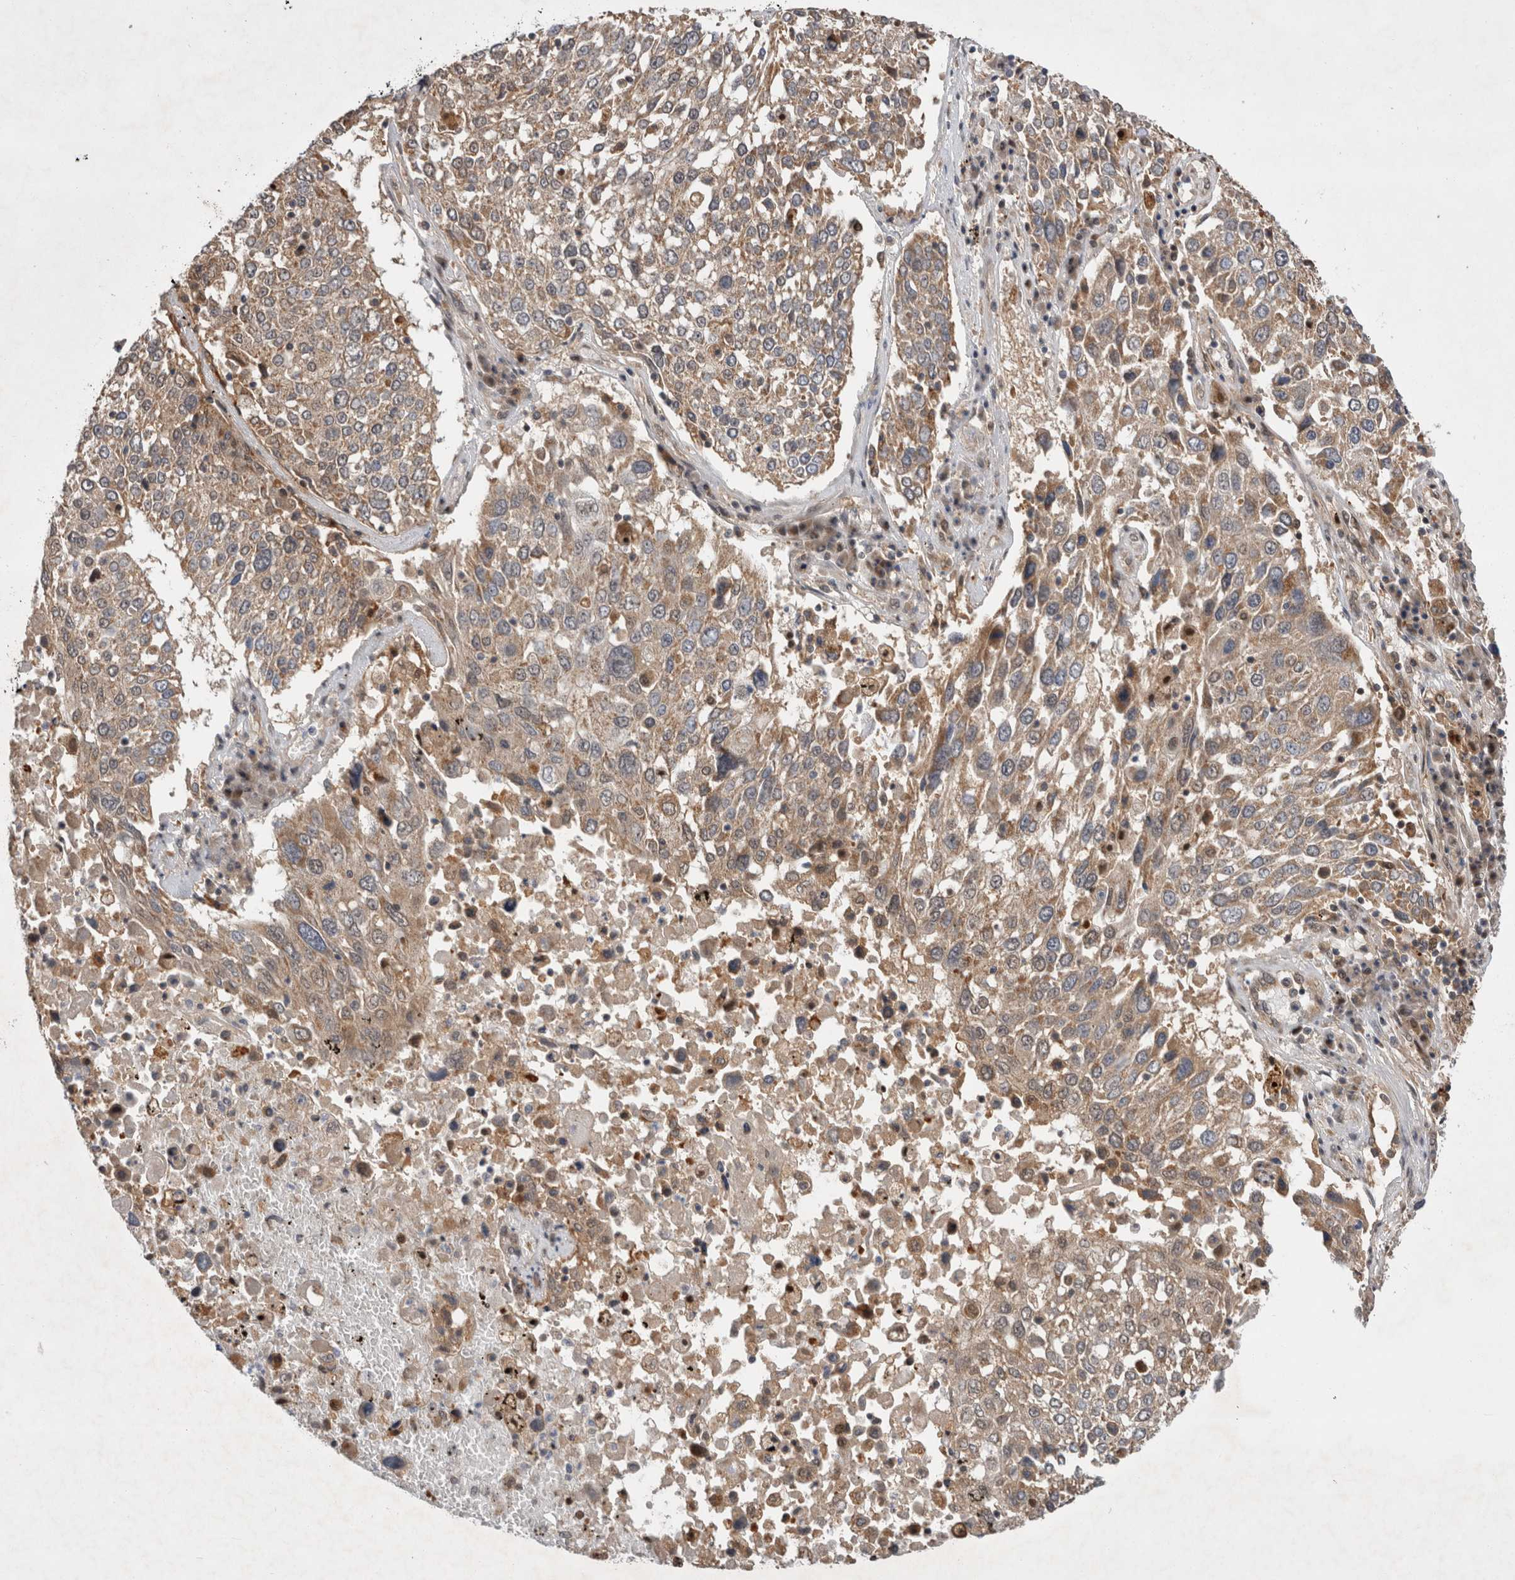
{"staining": {"intensity": "weak", "quantity": ">75%", "location": "cytoplasmic/membranous"}, "tissue": "lung cancer", "cell_type": "Tumor cells", "image_type": "cancer", "snomed": [{"axis": "morphology", "description": "Squamous cell carcinoma, NOS"}, {"axis": "topography", "description": "Lung"}], "caption": "A low amount of weak cytoplasmic/membranous positivity is appreciated in approximately >75% of tumor cells in lung squamous cell carcinoma tissue.", "gene": "MRPL37", "patient": {"sex": "male", "age": 65}}